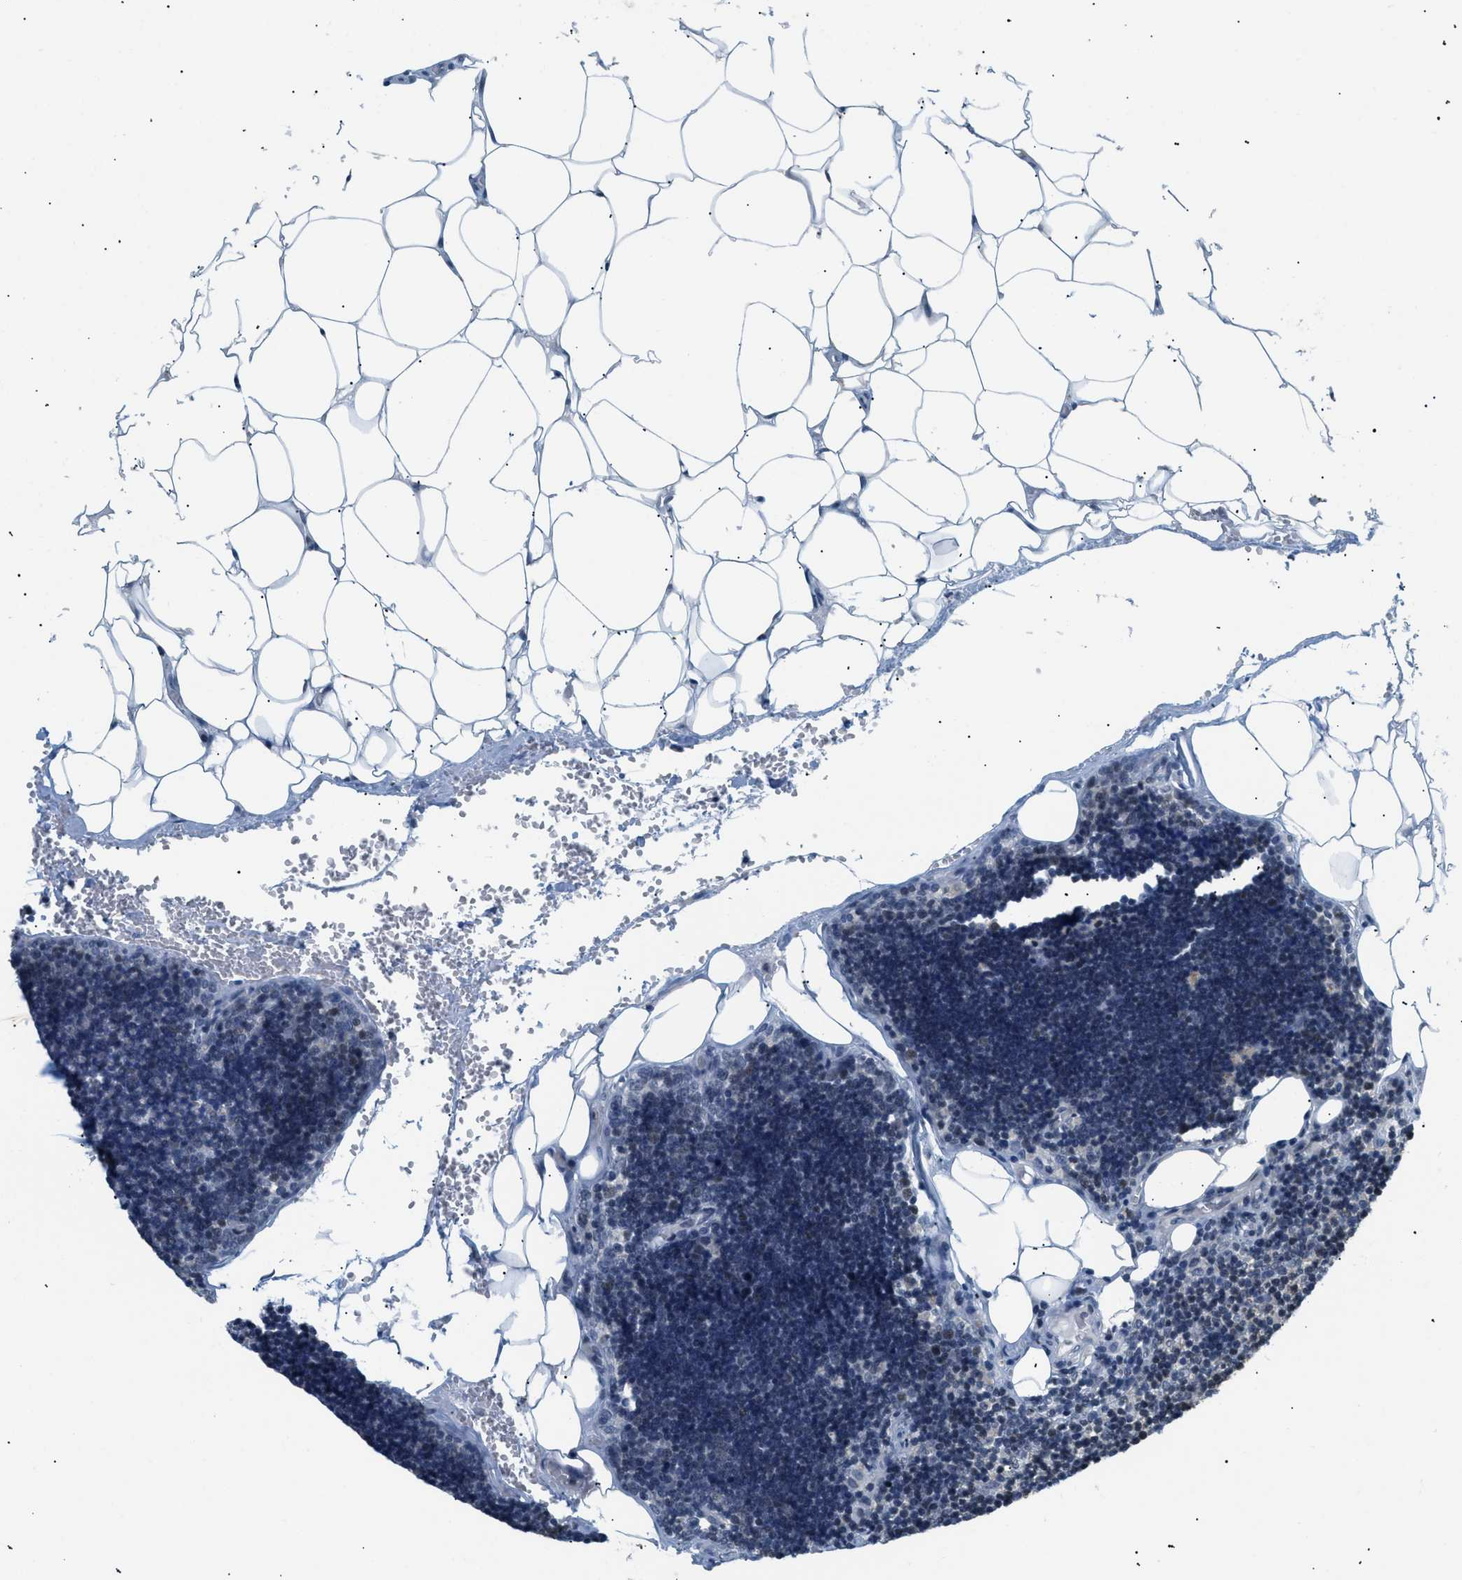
{"staining": {"intensity": "negative", "quantity": "none", "location": "none"}, "tissue": "lymph node", "cell_type": "Germinal center cells", "image_type": "normal", "snomed": [{"axis": "morphology", "description": "Normal tissue, NOS"}, {"axis": "topography", "description": "Lymph node"}], "caption": "The micrograph exhibits no staining of germinal center cells in benign lymph node.", "gene": "KCNC3", "patient": {"sex": "male", "age": 33}}